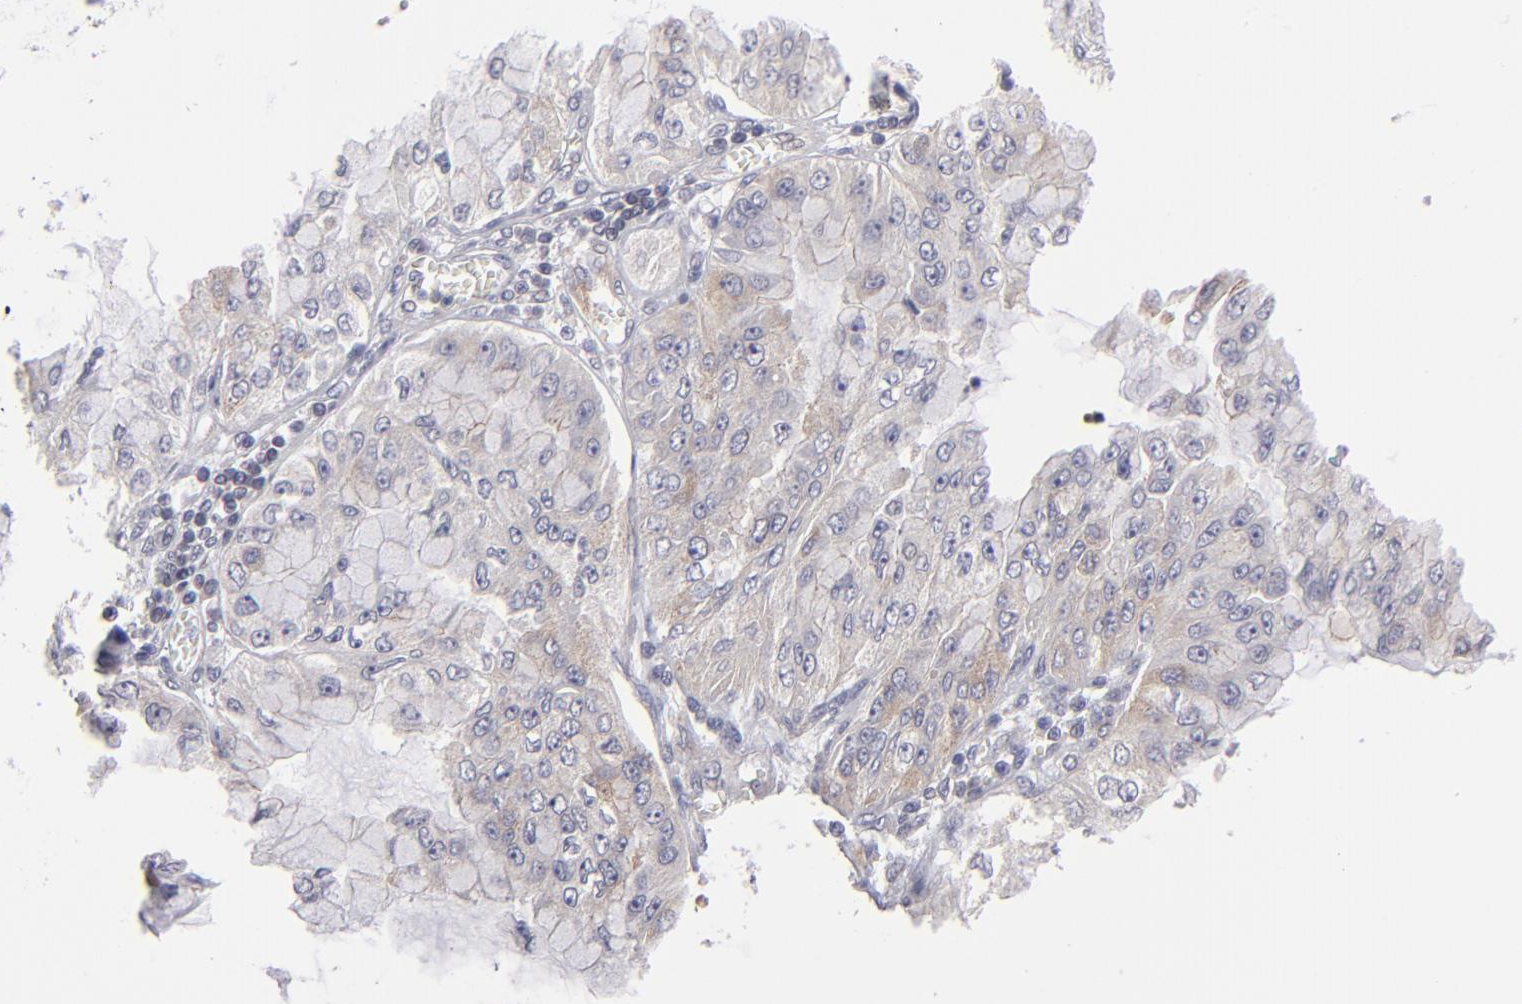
{"staining": {"intensity": "weak", "quantity": "25%-75%", "location": "cytoplasmic/membranous"}, "tissue": "liver cancer", "cell_type": "Tumor cells", "image_type": "cancer", "snomed": [{"axis": "morphology", "description": "Cholangiocarcinoma"}, {"axis": "topography", "description": "Liver"}], "caption": "Immunohistochemistry (DAB (3,3'-diaminobenzidine)) staining of human liver cancer (cholangiocarcinoma) reveals weak cytoplasmic/membranous protein staining in approximately 25%-75% of tumor cells.", "gene": "CEP97", "patient": {"sex": "female", "age": 79}}